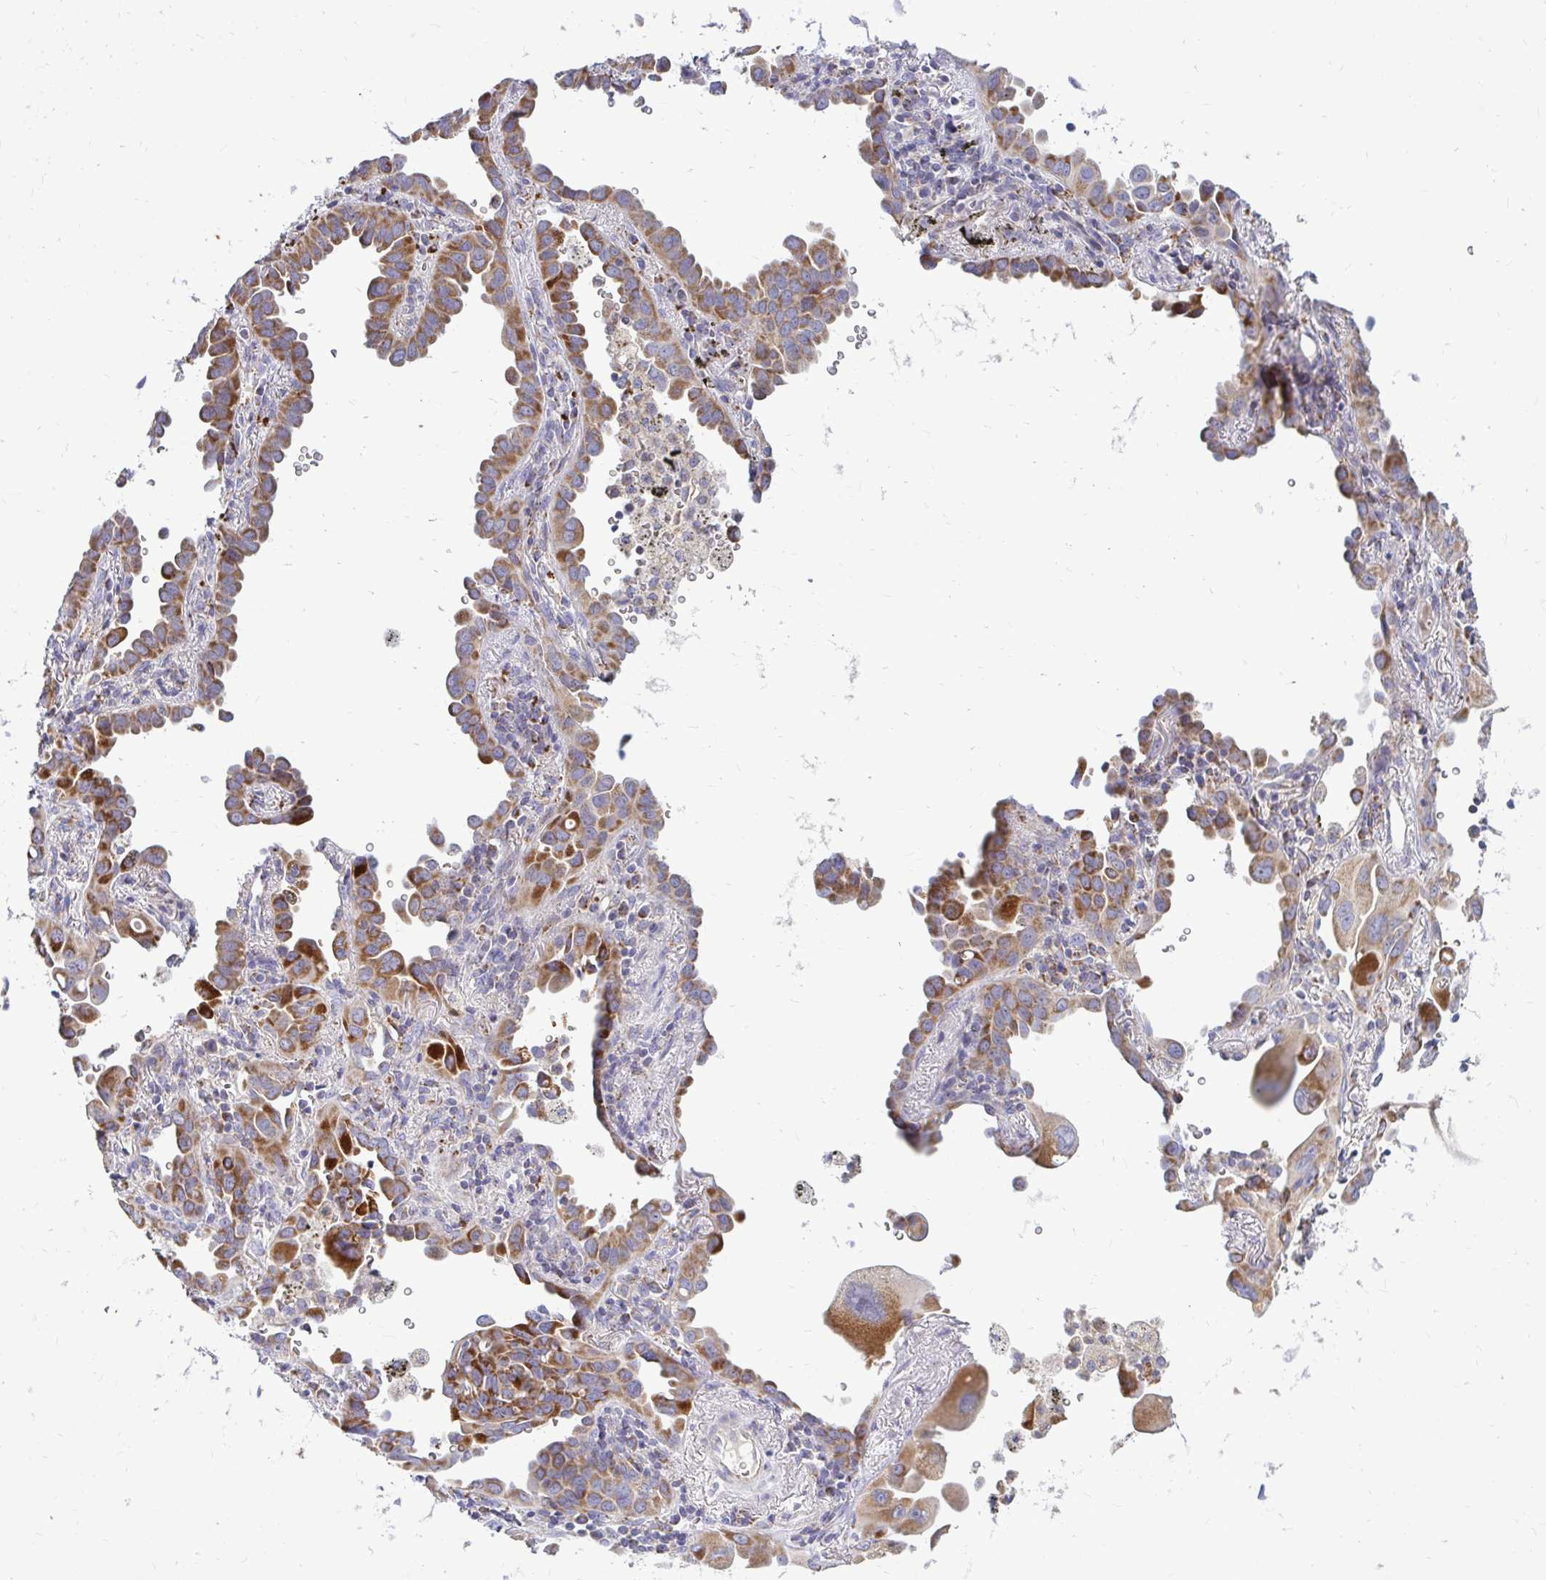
{"staining": {"intensity": "strong", "quantity": ">75%", "location": "cytoplasmic/membranous"}, "tissue": "lung cancer", "cell_type": "Tumor cells", "image_type": "cancer", "snomed": [{"axis": "morphology", "description": "Adenocarcinoma, NOS"}, {"axis": "topography", "description": "Lung"}], "caption": "A photomicrograph showing strong cytoplasmic/membranous expression in approximately >75% of tumor cells in lung adenocarcinoma, as visualized by brown immunohistochemical staining.", "gene": "OR10R2", "patient": {"sex": "male", "age": 68}}